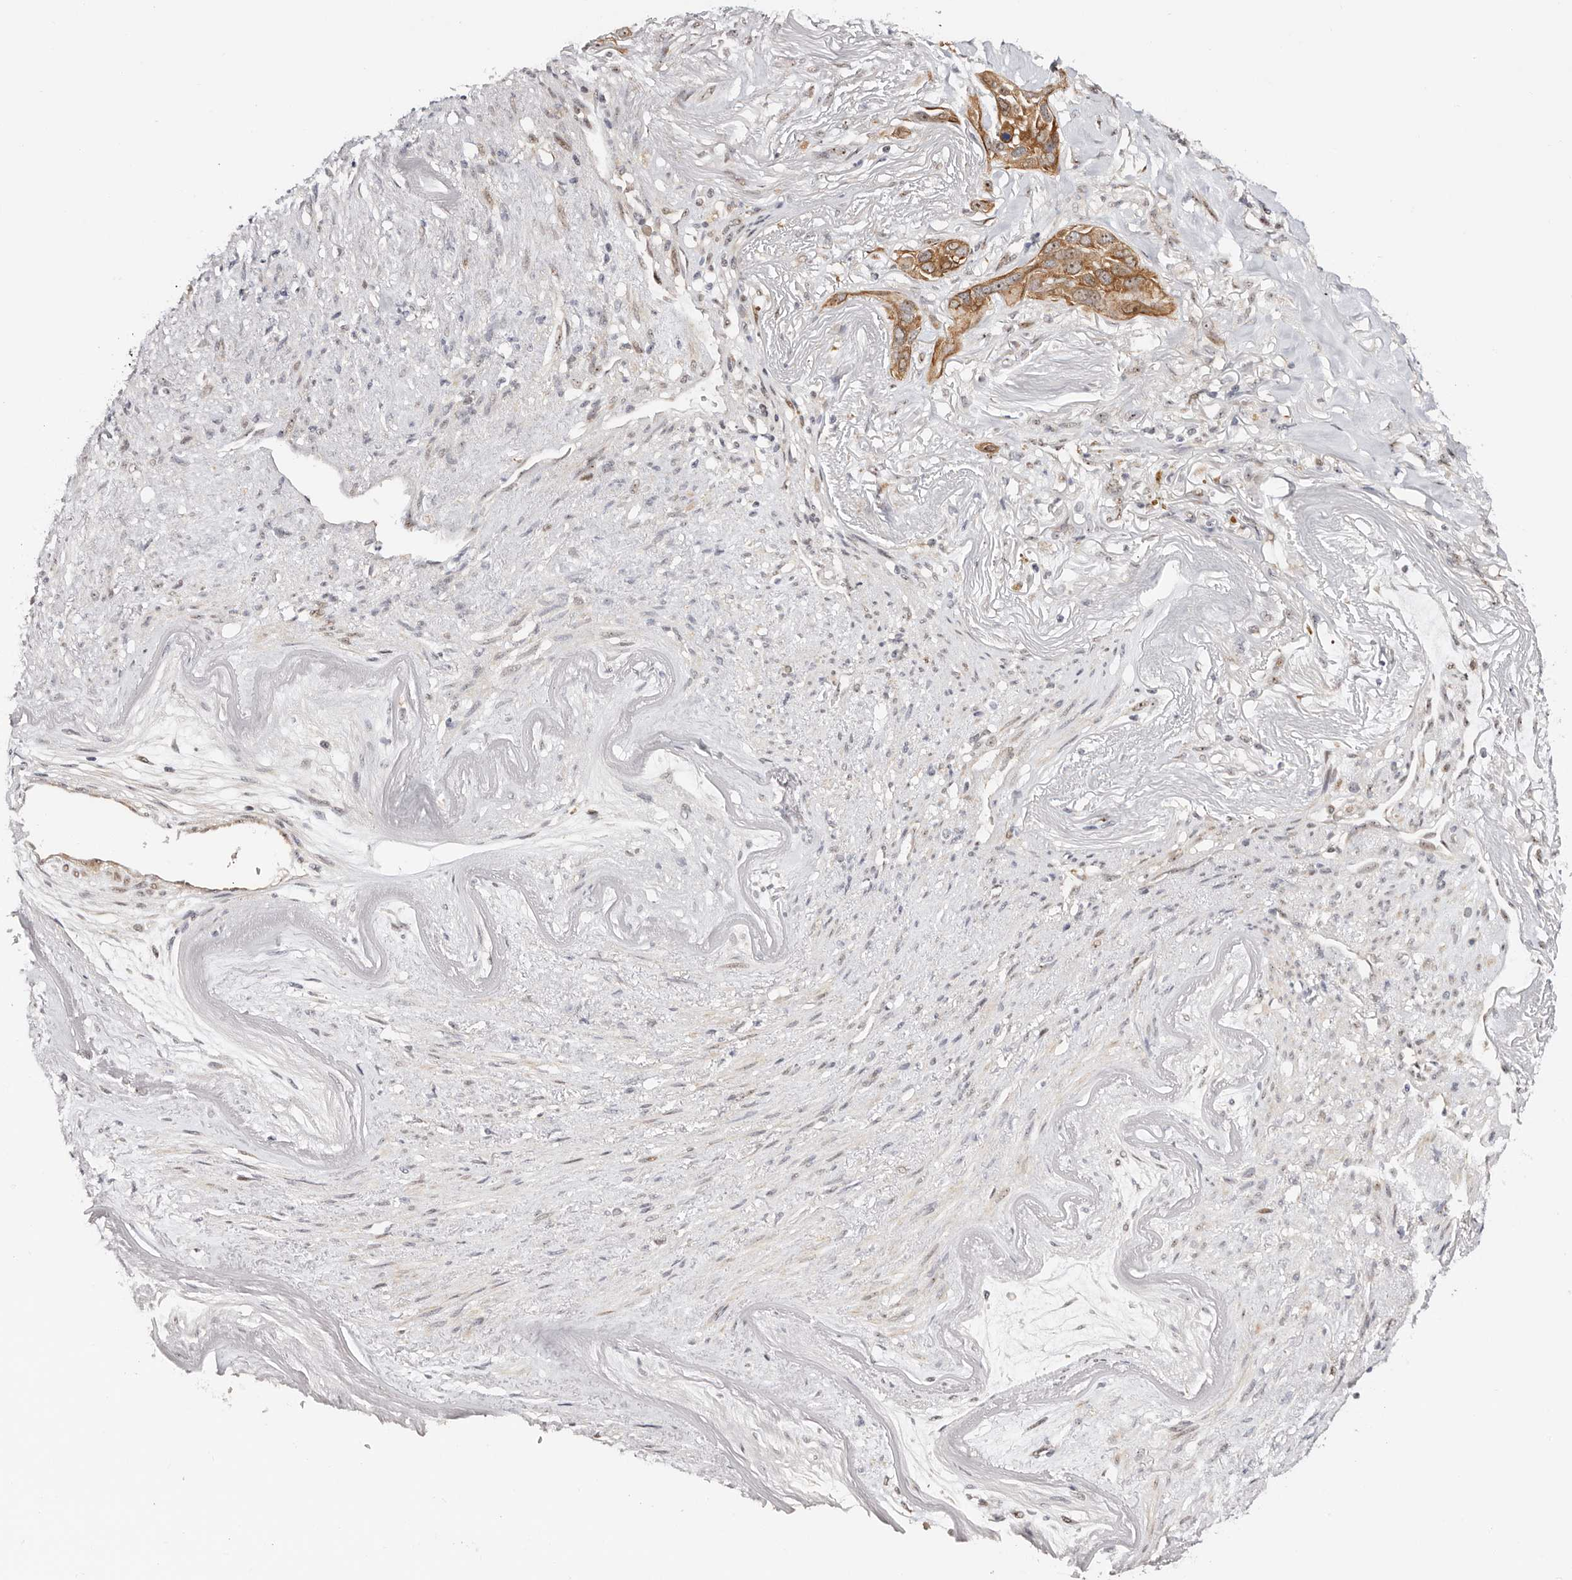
{"staining": {"intensity": "moderate", "quantity": "25%-75%", "location": "cytoplasmic/membranous,nuclear"}, "tissue": "pancreatic cancer", "cell_type": "Tumor cells", "image_type": "cancer", "snomed": [{"axis": "morphology", "description": "Adenocarcinoma, NOS"}, {"axis": "topography", "description": "Pancreas"}], "caption": "IHC of human adenocarcinoma (pancreatic) shows medium levels of moderate cytoplasmic/membranous and nuclear expression in about 25%-75% of tumor cells.", "gene": "ODF2L", "patient": {"sex": "female", "age": 60}}